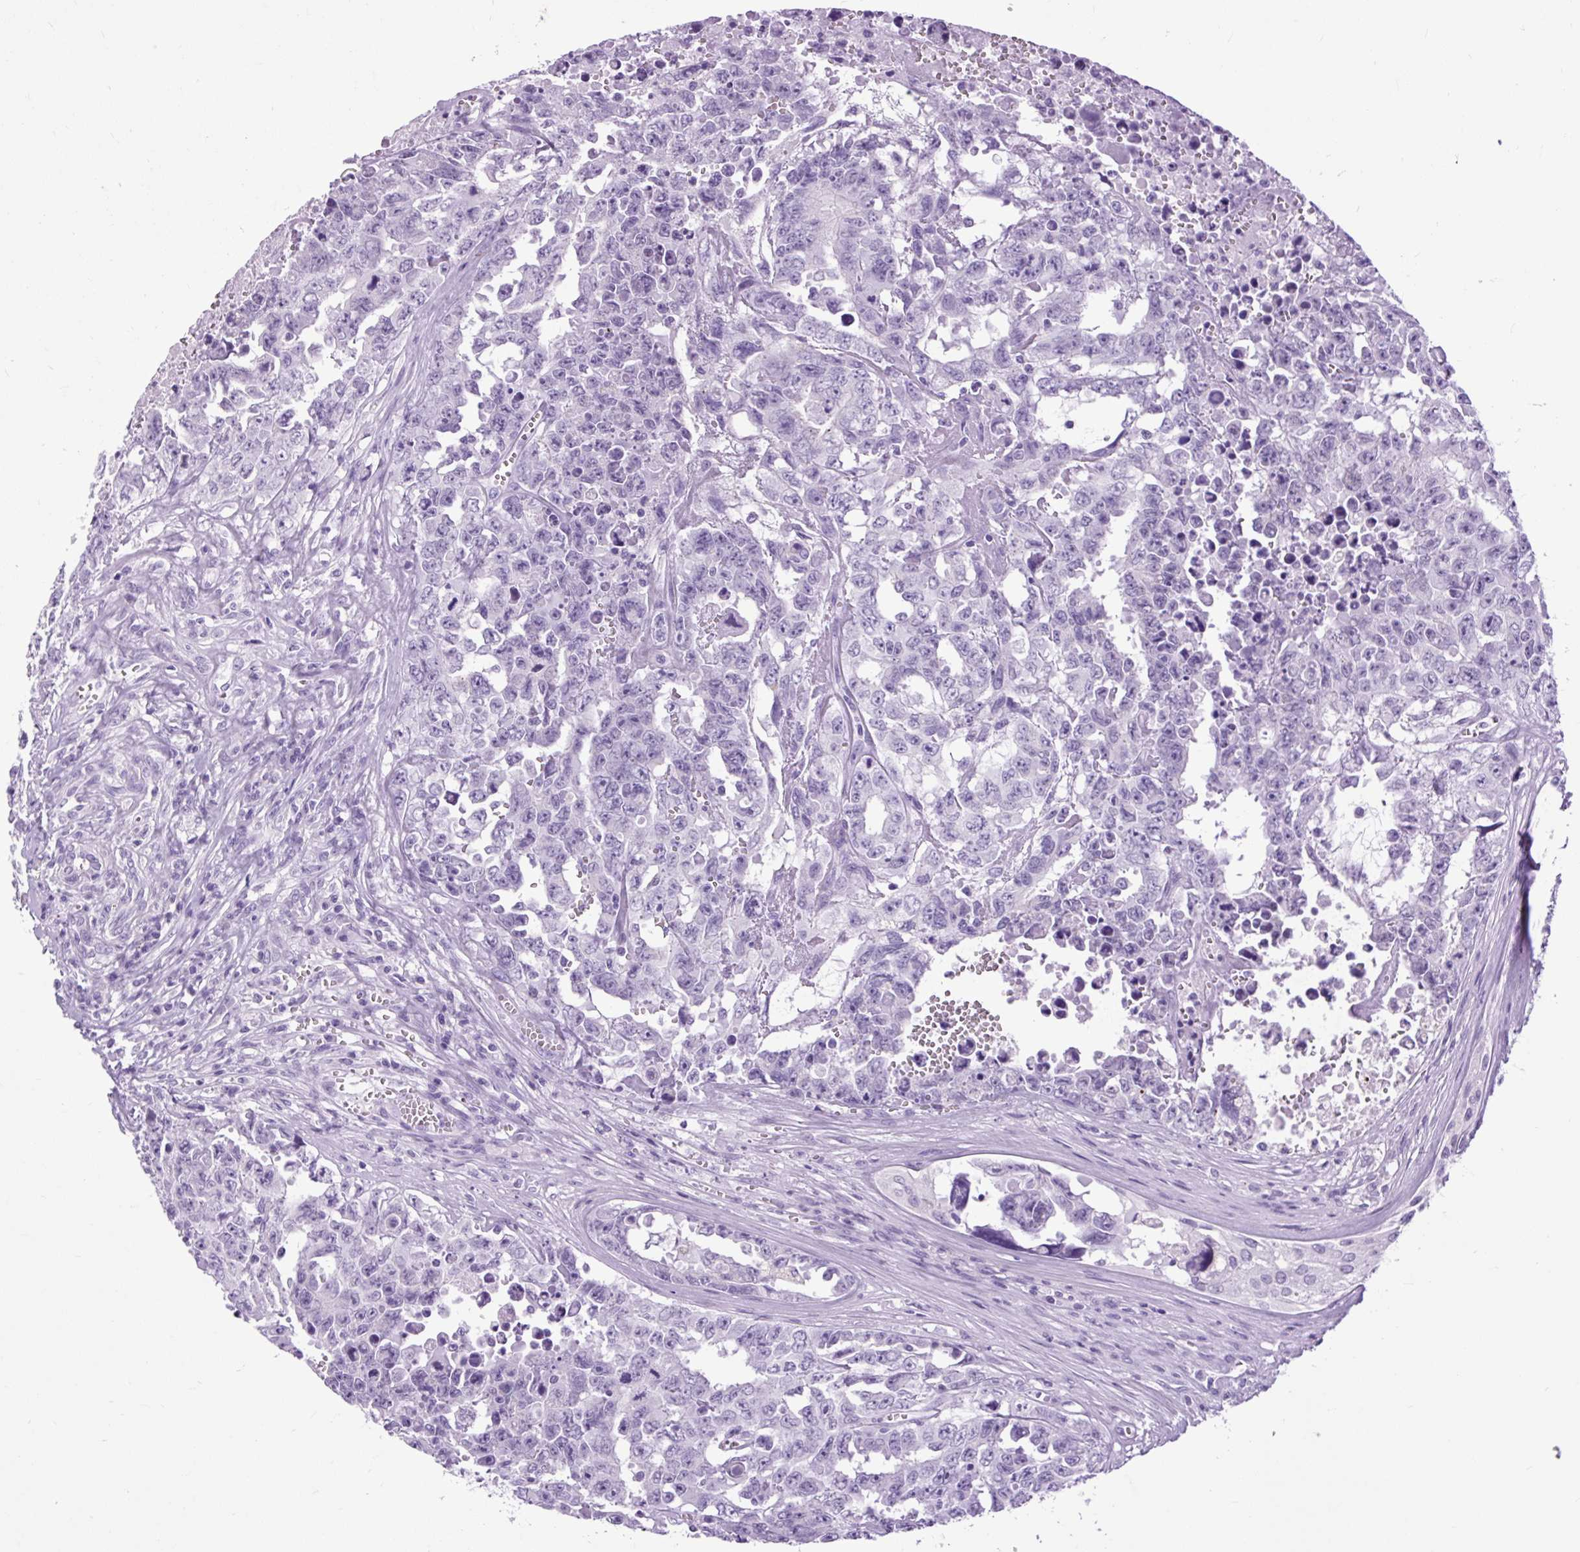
{"staining": {"intensity": "negative", "quantity": "none", "location": "none"}, "tissue": "testis cancer", "cell_type": "Tumor cells", "image_type": "cancer", "snomed": [{"axis": "morphology", "description": "Carcinoma, Embryonal, NOS"}, {"axis": "topography", "description": "Testis"}], "caption": "Immunohistochemistry (IHC) micrograph of neoplastic tissue: human embryonal carcinoma (testis) stained with DAB (3,3'-diaminobenzidine) displays no significant protein expression in tumor cells.", "gene": "DPP6", "patient": {"sex": "male", "age": 24}}